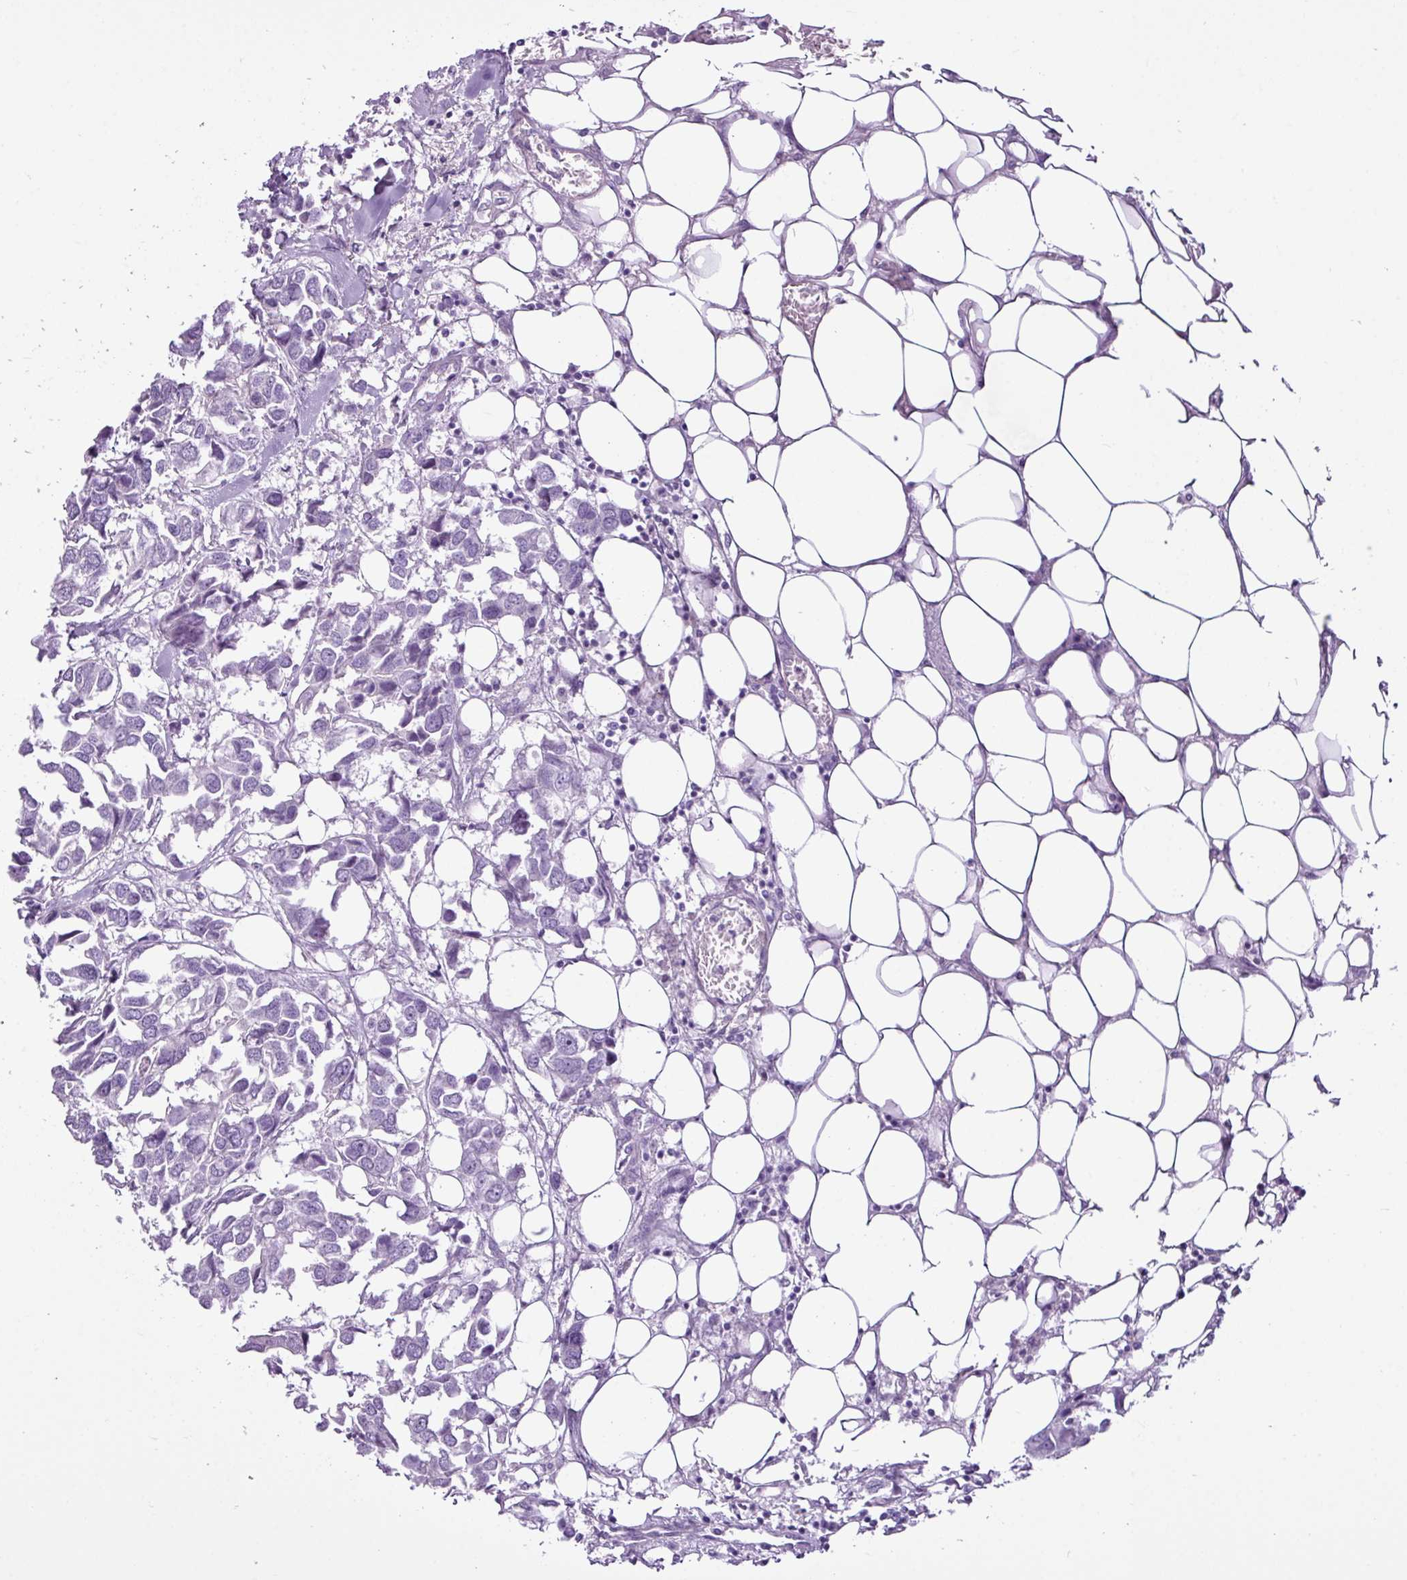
{"staining": {"intensity": "negative", "quantity": "none", "location": "none"}, "tissue": "breast cancer", "cell_type": "Tumor cells", "image_type": "cancer", "snomed": [{"axis": "morphology", "description": "Duct carcinoma"}, {"axis": "topography", "description": "Breast"}], "caption": "This micrograph is of breast intraductal carcinoma stained with immunohistochemistry (IHC) to label a protein in brown with the nuclei are counter-stained blue. There is no expression in tumor cells.", "gene": "LILRB4", "patient": {"sex": "female", "age": 83}}